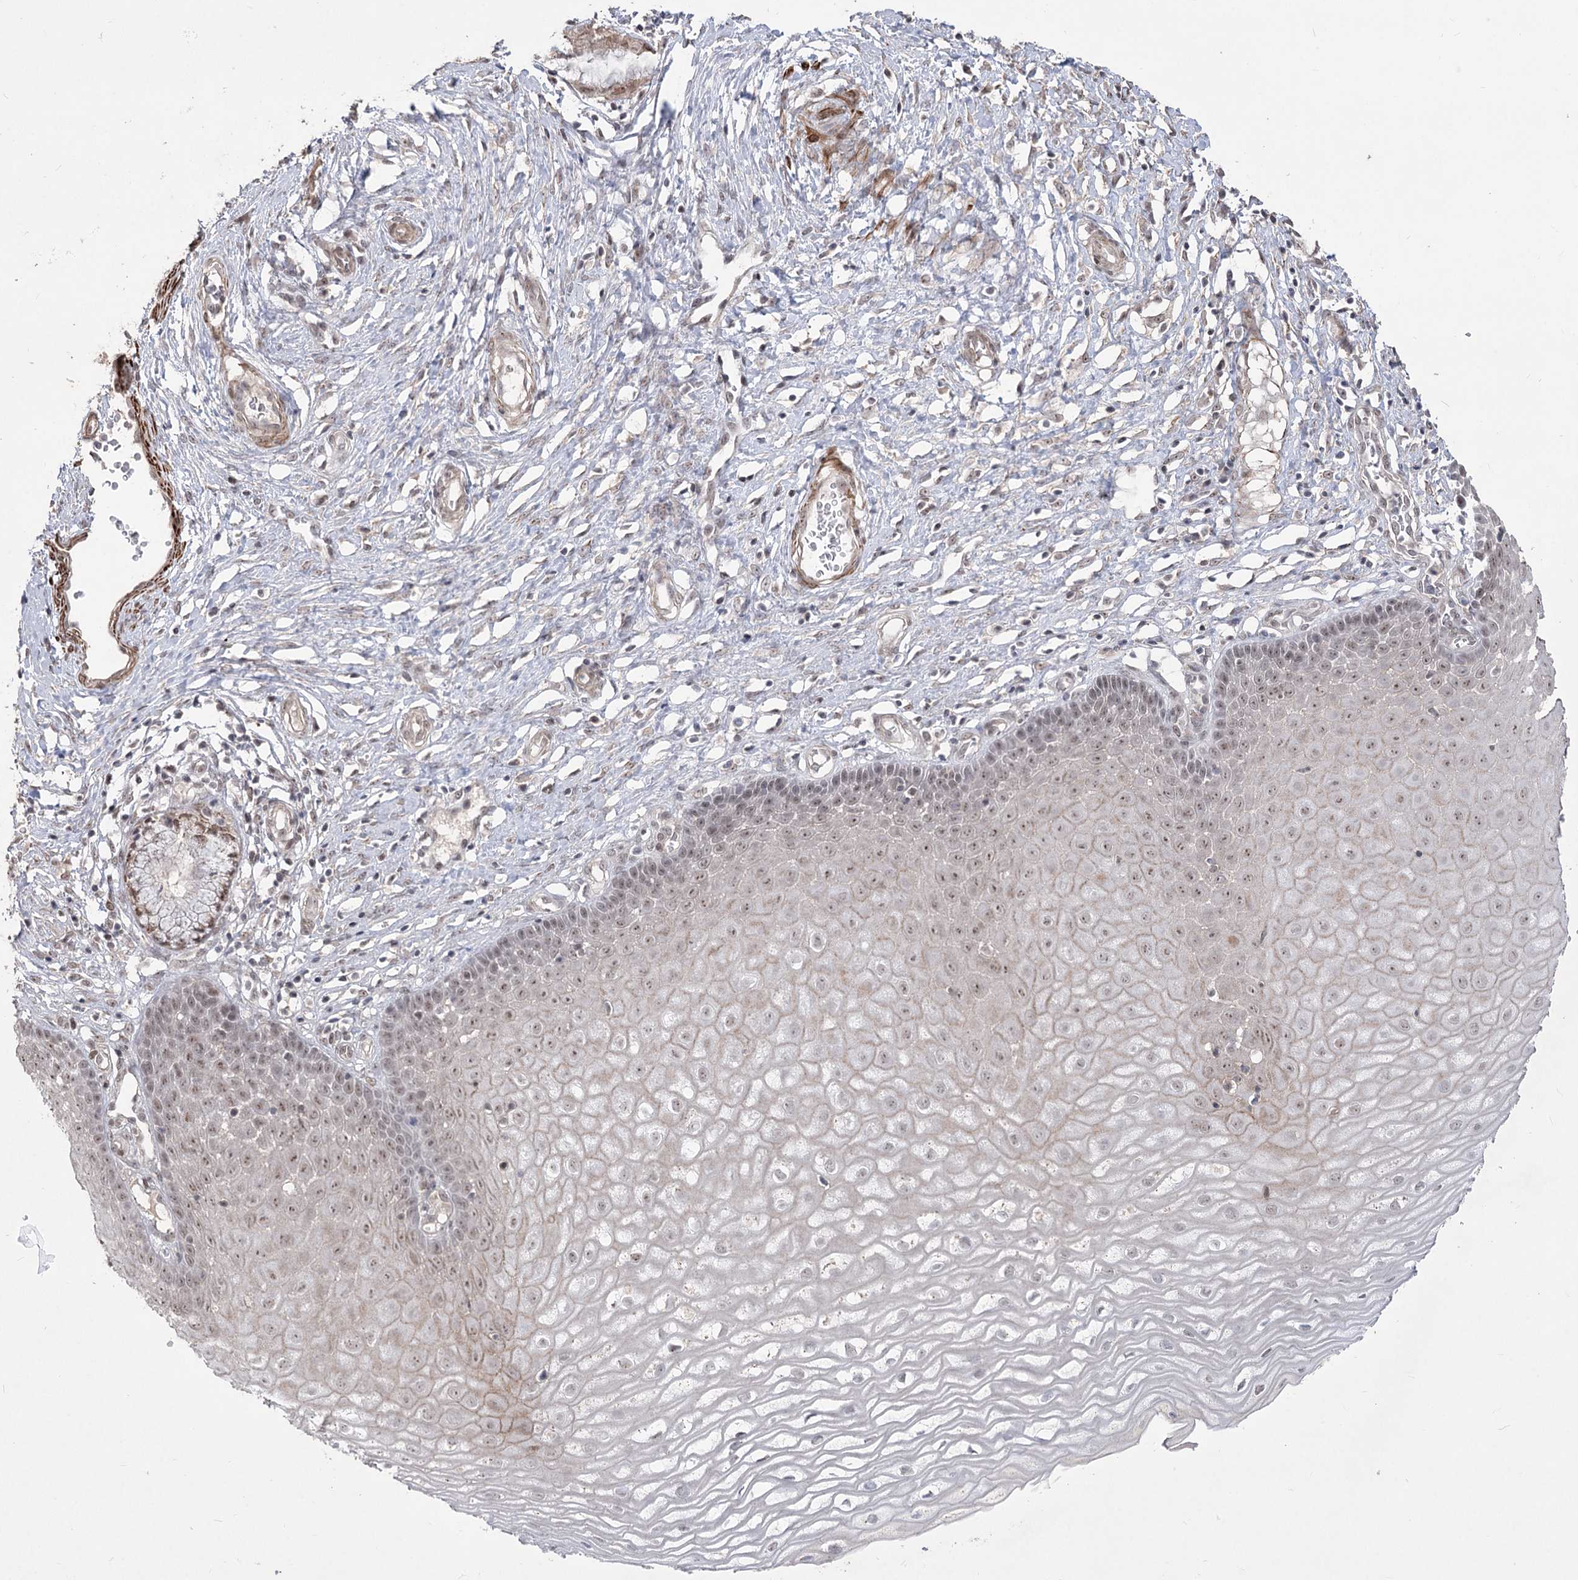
{"staining": {"intensity": "moderate", "quantity": "25%-75%", "location": "nuclear"}, "tissue": "cervix", "cell_type": "Glandular cells", "image_type": "normal", "snomed": [{"axis": "morphology", "description": "Normal tissue, NOS"}, {"axis": "topography", "description": "Cervix"}], "caption": "Approximately 25%-75% of glandular cells in normal human cervix reveal moderate nuclear protein positivity as visualized by brown immunohistochemical staining.", "gene": "ZSCAN23", "patient": {"sex": "female", "age": 55}}